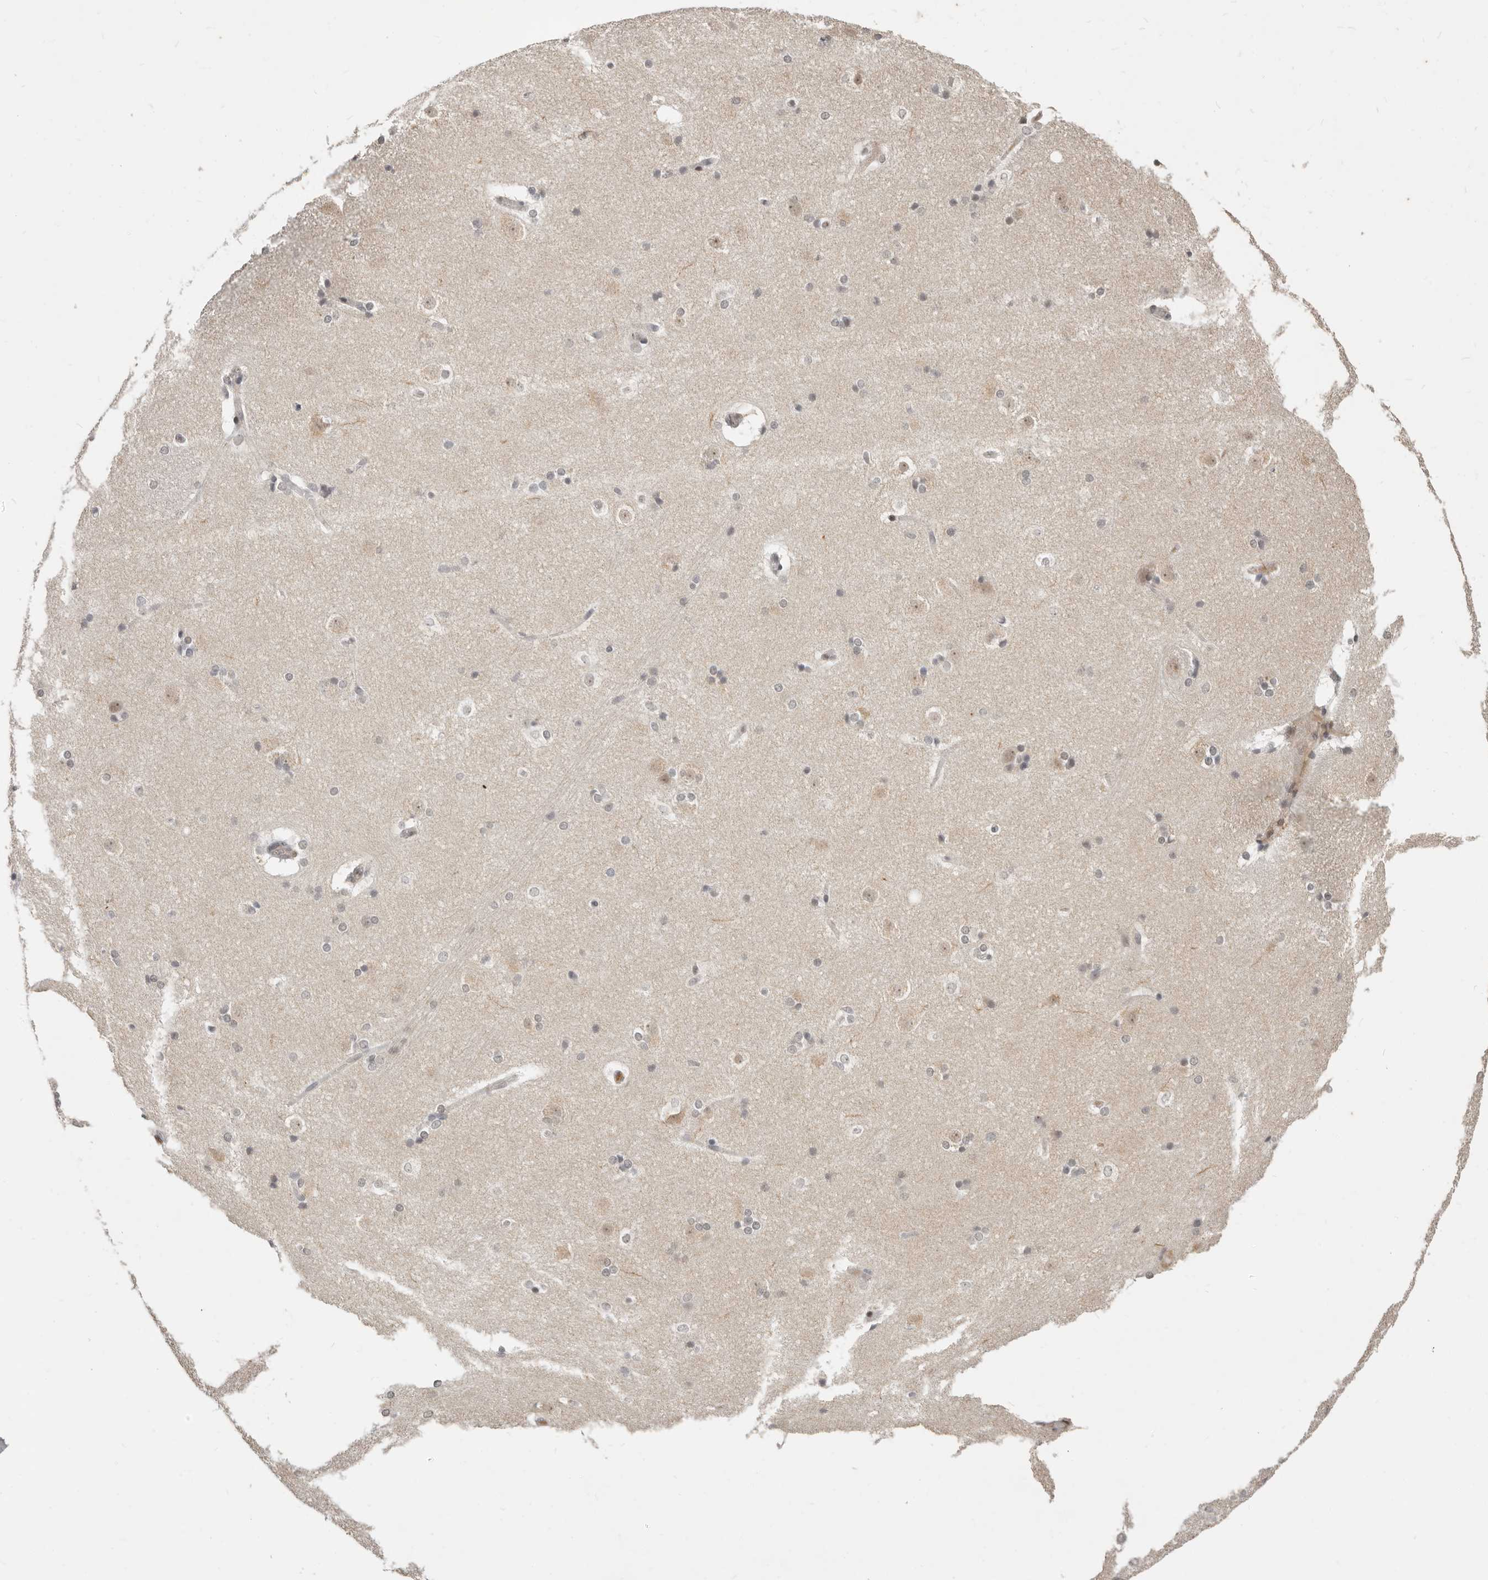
{"staining": {"intensity": "weak", "quantity": "<25%", "location": "cytoplasmic/membranous"}, "tissue": "caudate", "cell_type": "Glial cells", "image_type": "normal", "snomed": [{"axis": "morphology", "description": "Normal tissue, NOS"}, {"axis": "topography", "description": "Lateral ventricle wall"}], "caption": "Glial cells show no significant expression in unremarkable caudate. (Brightfield microscopy of DAB immunohistochemistry (IHC) at high magnification).", "gene": "RFC2", "patient": {"sex": "female", "age": 19}}